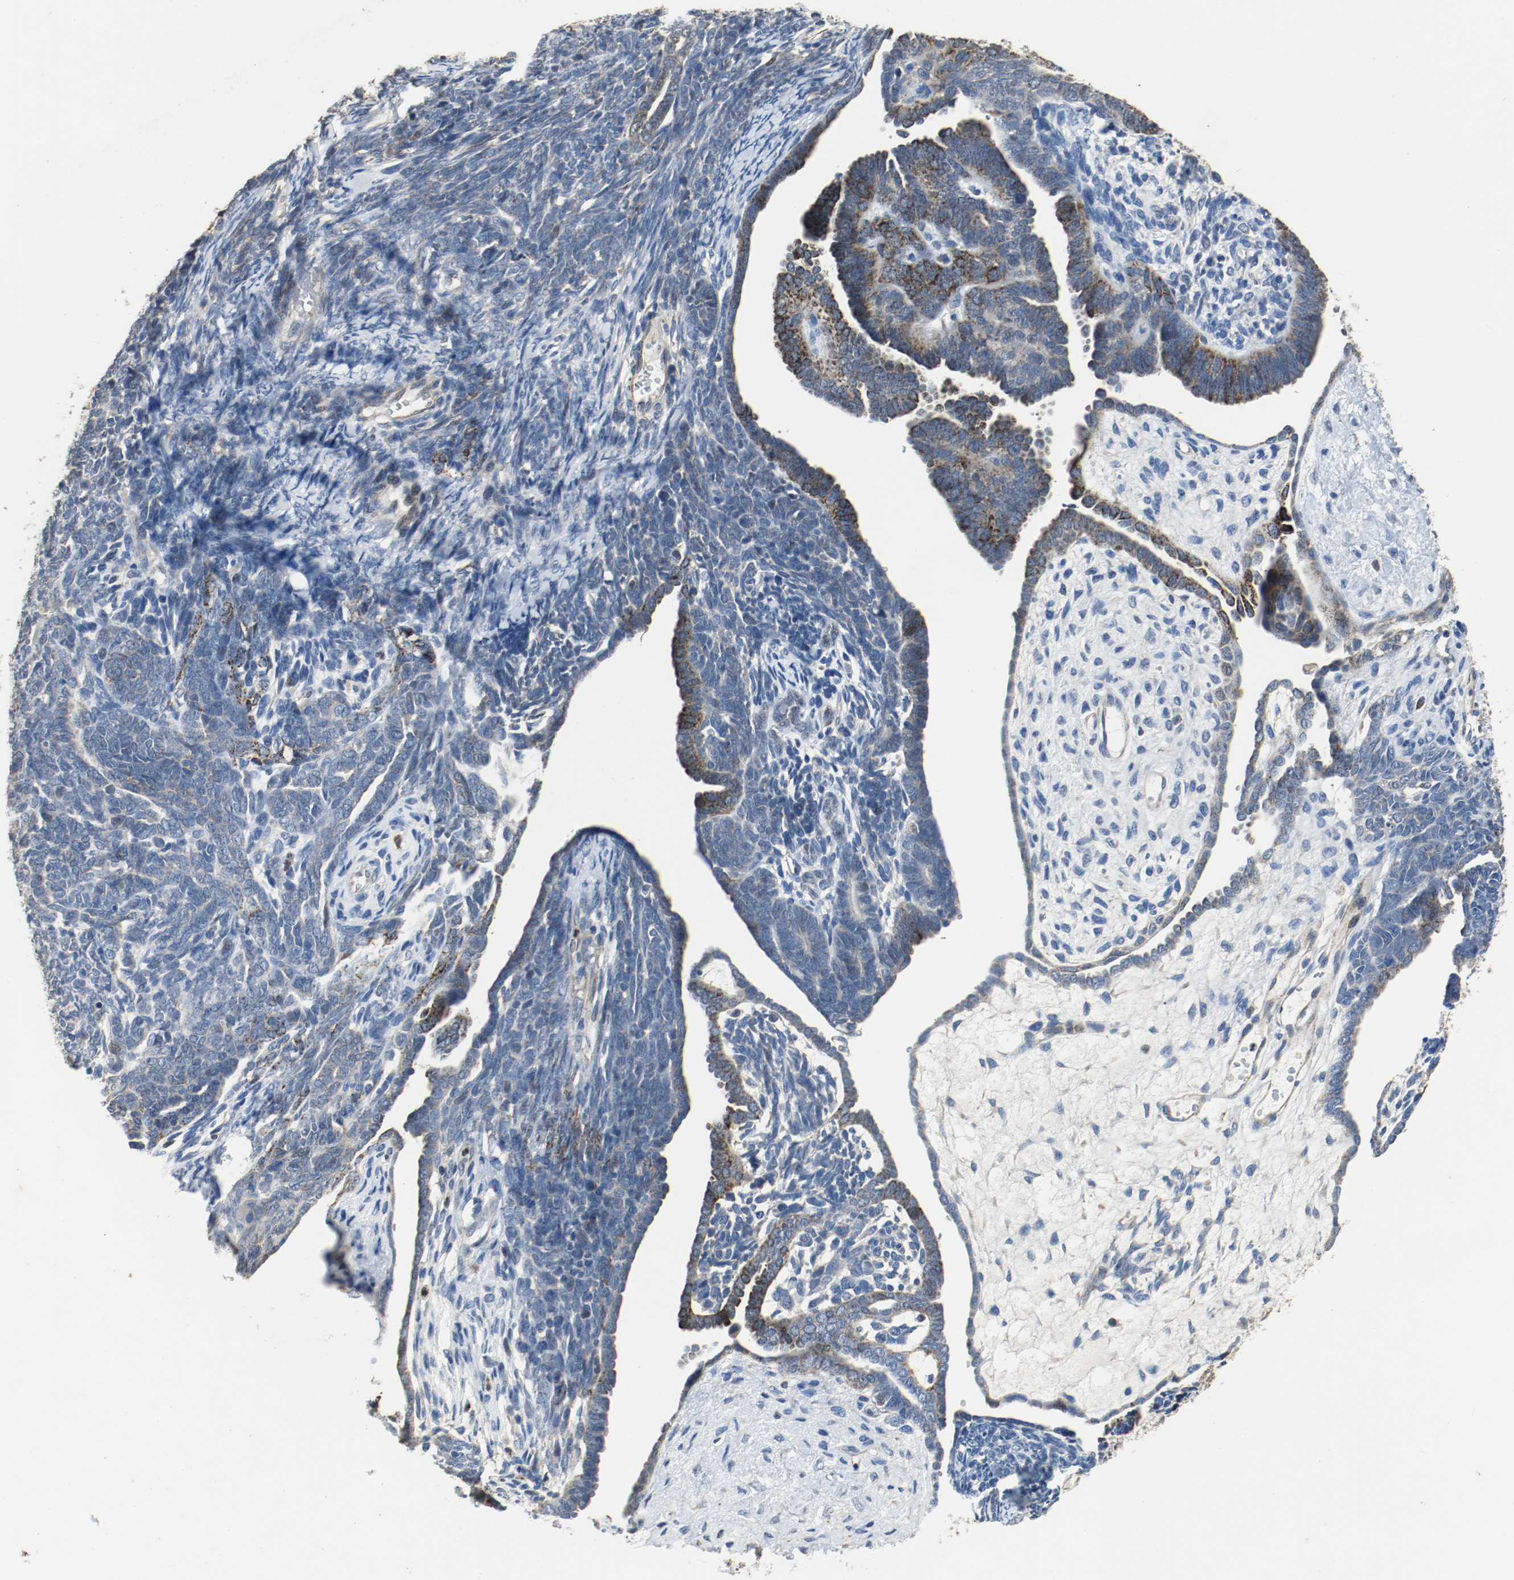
{"staining": {"intensity": "strong", "quantity": ">75%", "location": "cytoplasmic/membranous"}, "tissue": "endometrial cancer", "cell_type": "Tumor cells", "image_type": "cancer", "snomed": [{"axis": "morphology", "description": "Neoplasm, malignant, NOS"}, {"axis": "topography", "description": "Endometrium"}], "caption": "Immunohistochemistry of neoplasm (malignant) (endometrial) demonstrates high levels of strong cytoplasmic/membranous staining in about >75% of tumor cells.", "gene": "ALDH4A1", "patient": {"sex": "female", "age": 74}}